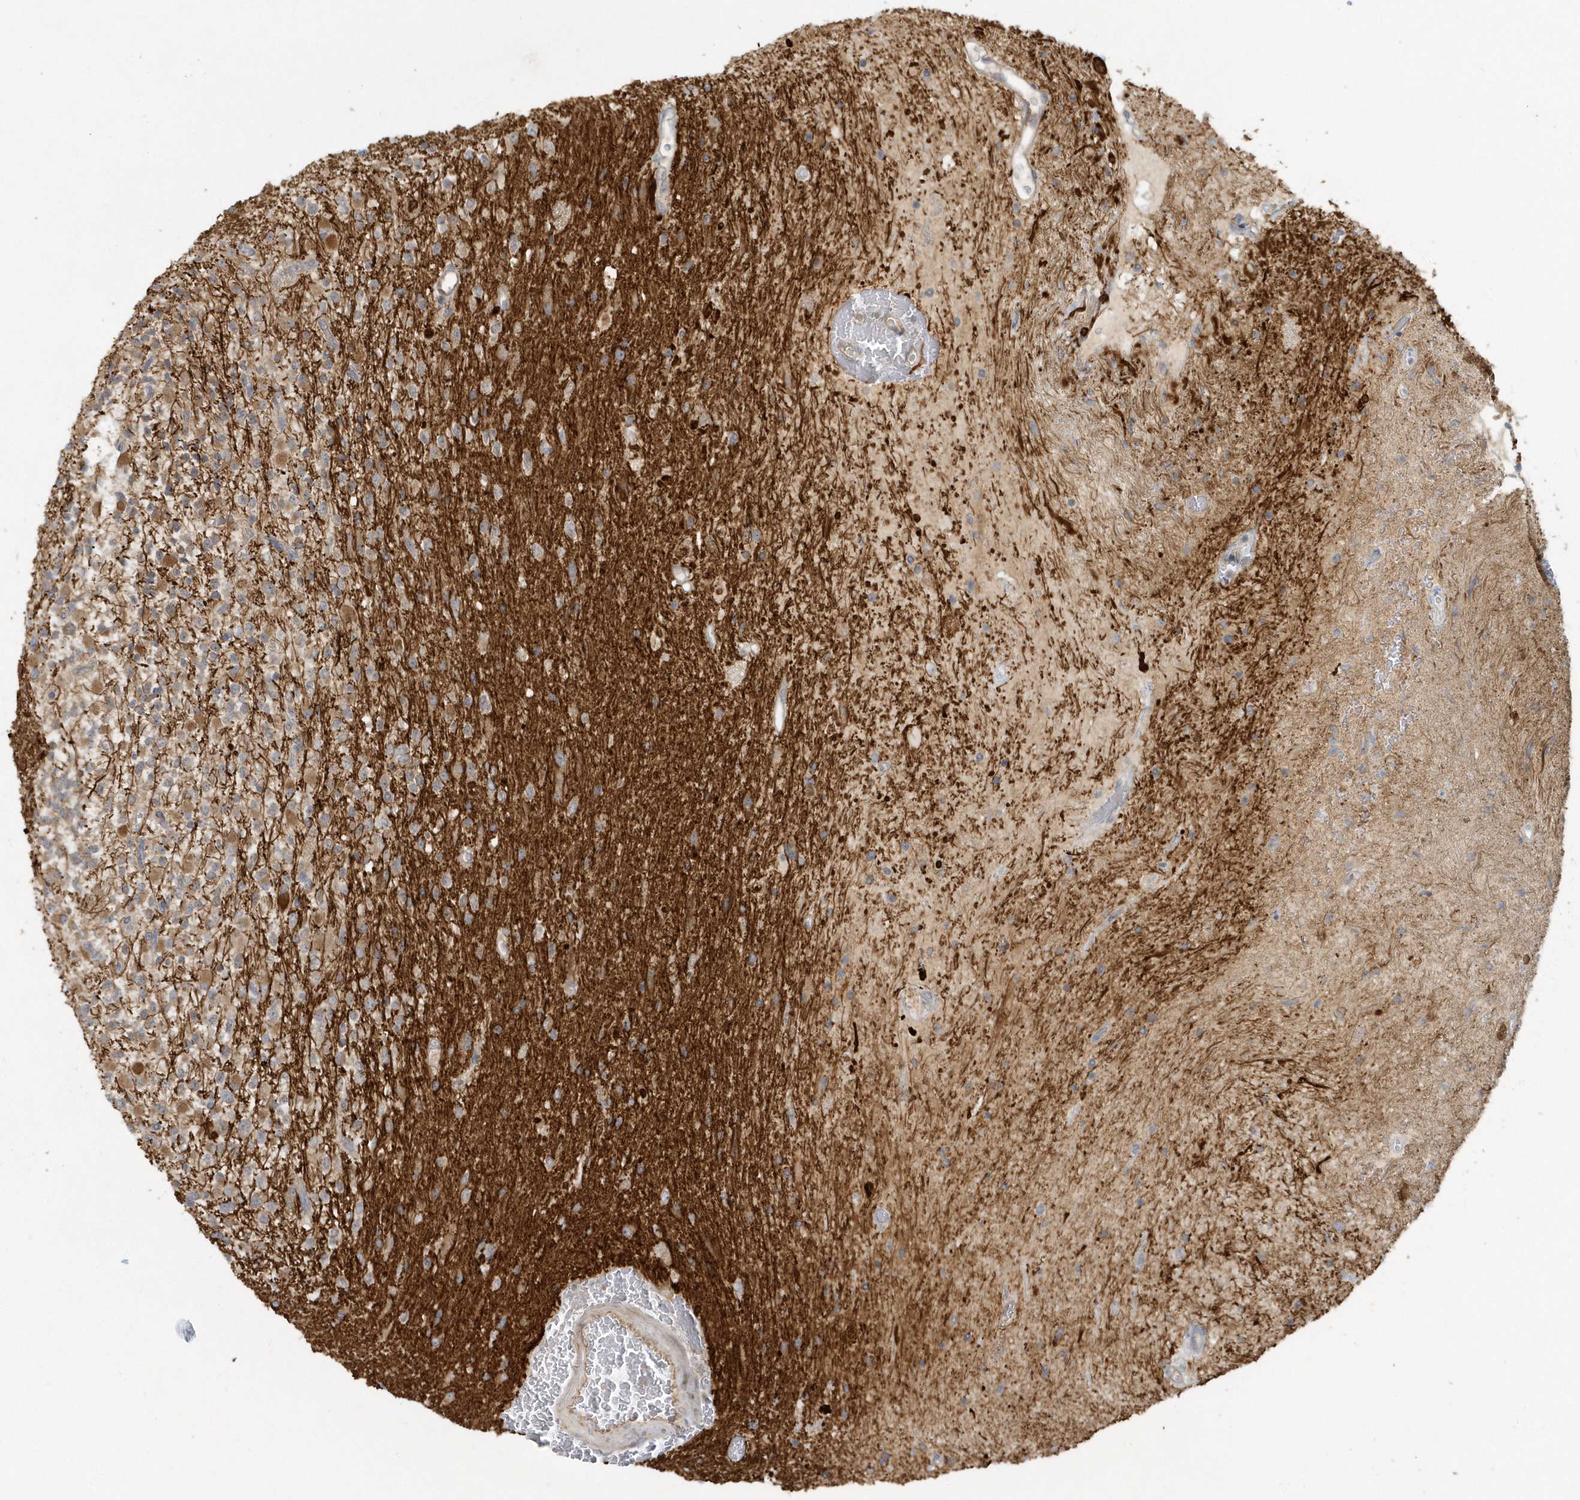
{"staining": {"intensity": "moderate", "quantity": "<25%", "location": "cytoplasmic/membranous"}, "tissue": "glioma", "cell_type": "Tumor cells", "image_type": "cancer", "snomed": [{"axis": "morphology", "description": "Glioma, malignant, High grade"}, {"axis": "topography", "description": "Brain"}], "caption": "Moderate cytoplasmic/membranous expression for a protein is present in about <25% of tumor cells of glioma using immunohistochemistry (IHC).", "gene": "THG1L", "patient": {"sex": "male", "age": 34}}